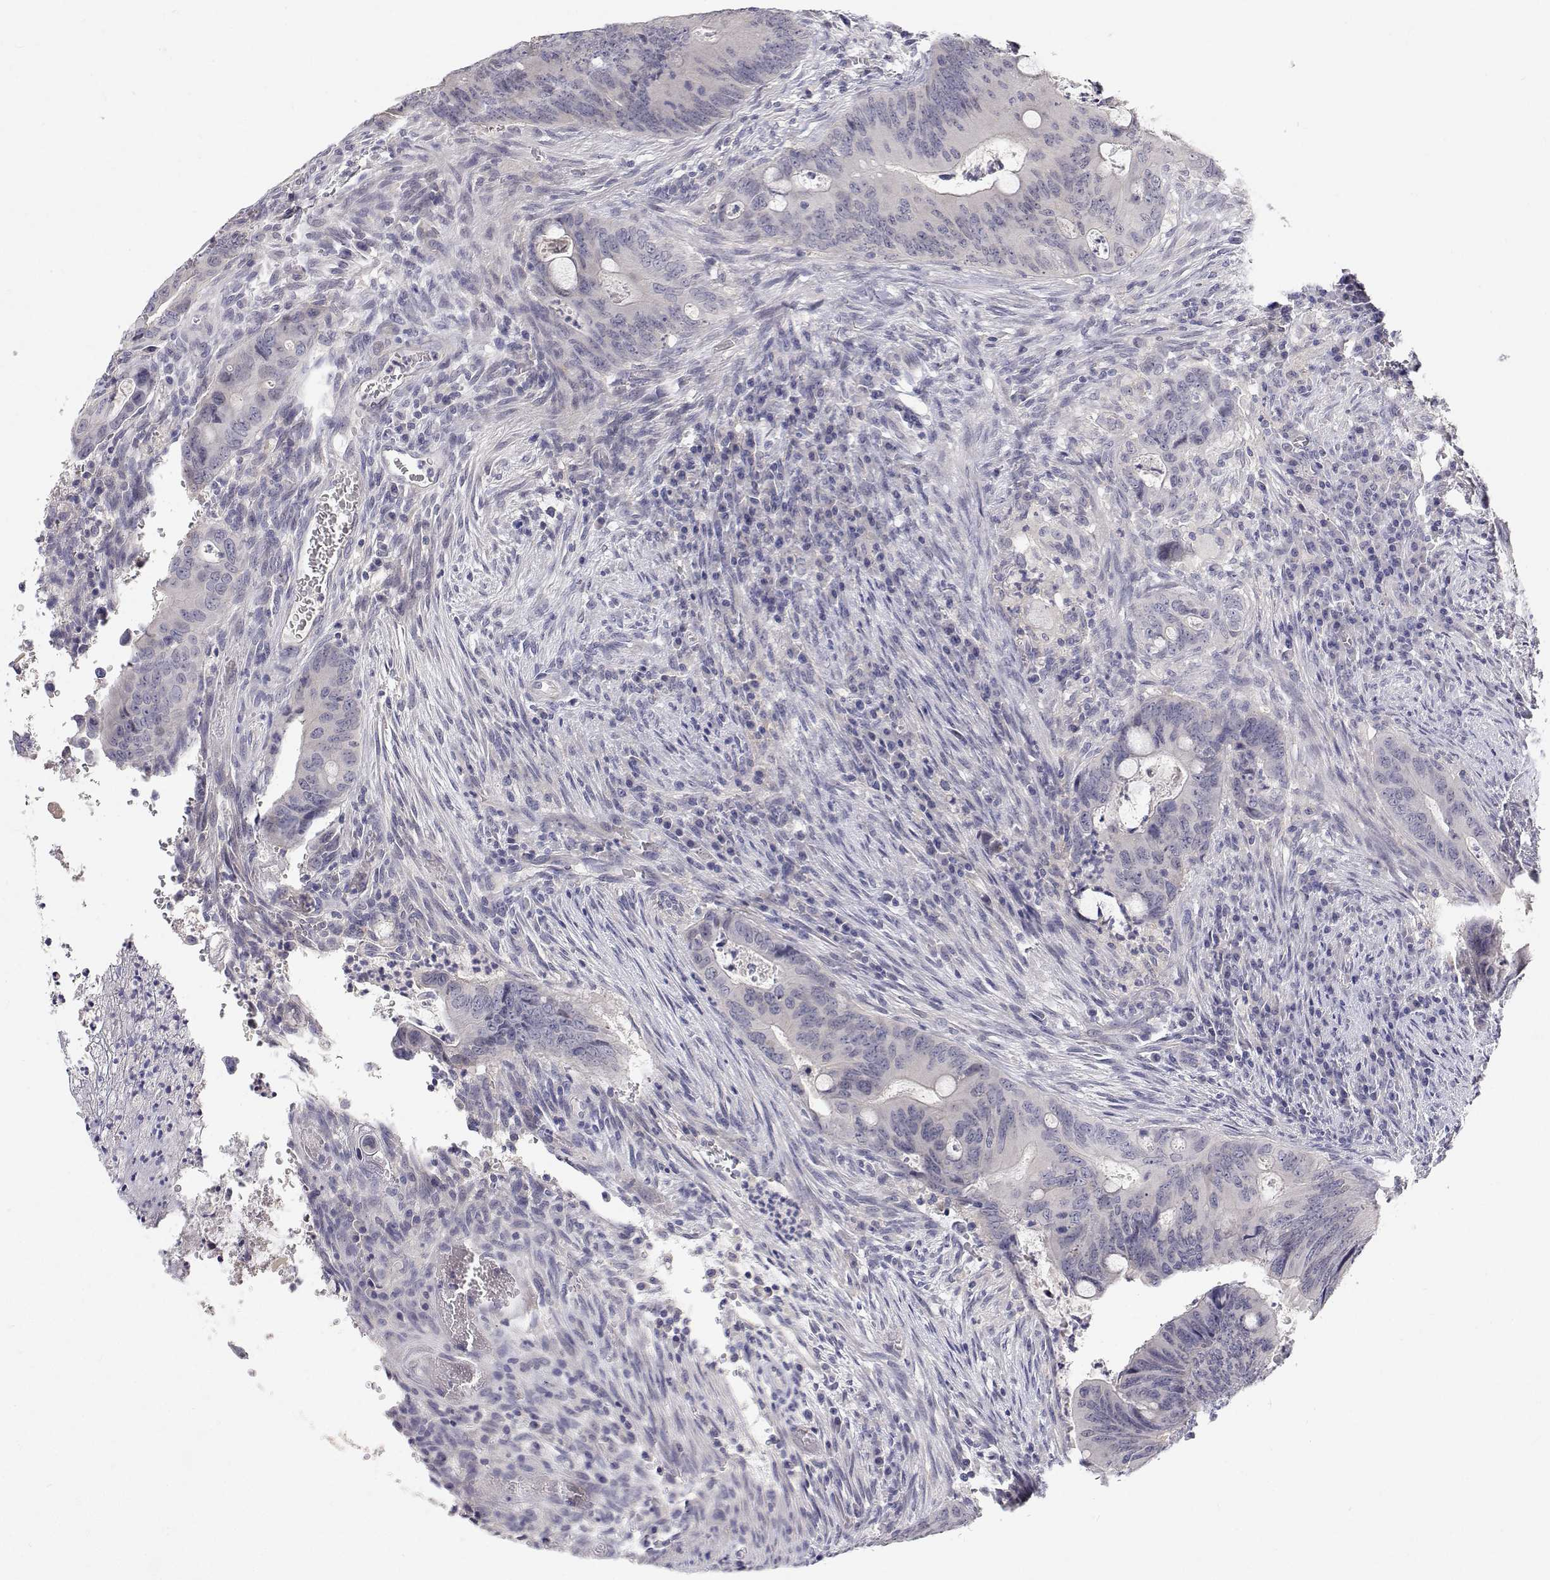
{"staining": {"intensity": "negative", "quantity": "none", "location": "none"}, "tissue": "colorectal cancer", "cell_type": "Tumor cells", "image_type": "cancer", "snomed": [{"axis": "morphology", "description": "Adenocarcinoma, NOS"}, {"axis": "topography", "description": "Colon"}], "caption": "IHC photomicrograph of neoplastic tissue: human colorectal adenocarcinoma stained with DAB displays no significant protein expression in tumor cells.", "gene": "MYPN", "patient": {"sex": "female", "age": 74}}